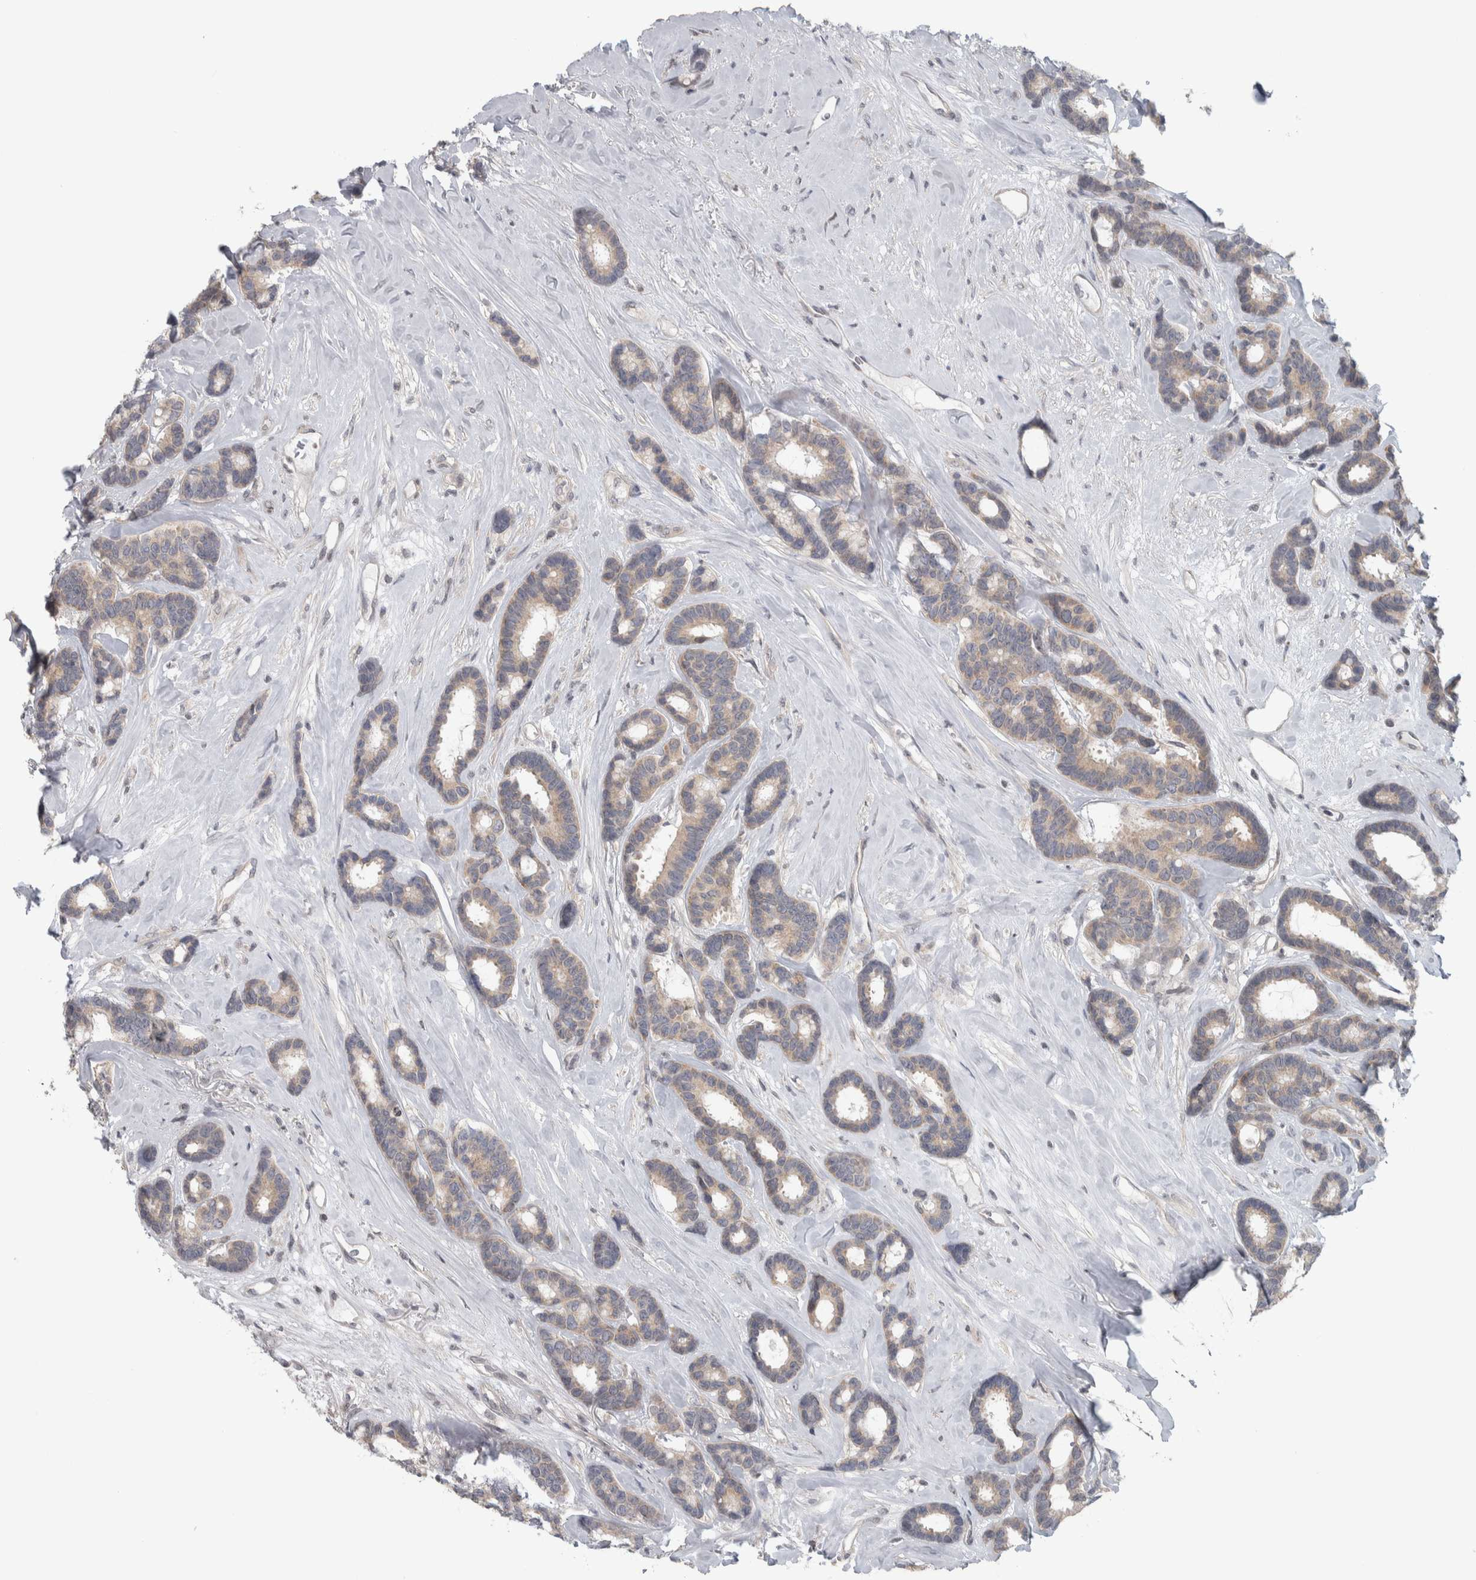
{"staining": {"intensity": "weak", "quantity": ">75%", "location": "cytoplasmic/membranous"}, "tissue": "breast cancer", "cell_type": "Tumor cells", "image_type": "cancer", "snomed": [{"axis": "morphology", "description": "Duct carcinoma"}, {"axis": "topography", "description": "Breast"}], "caption": "DAB immunohistochemical staining of human breast cancer reveals weak cytoplasmic/membranous protein positivity in approximately >75% of tumor cells. (Brightfield microscopy of DAB IHC at high magnification).", "gene": "CWC27", "patient": {"sex": "female", "age": 87}}